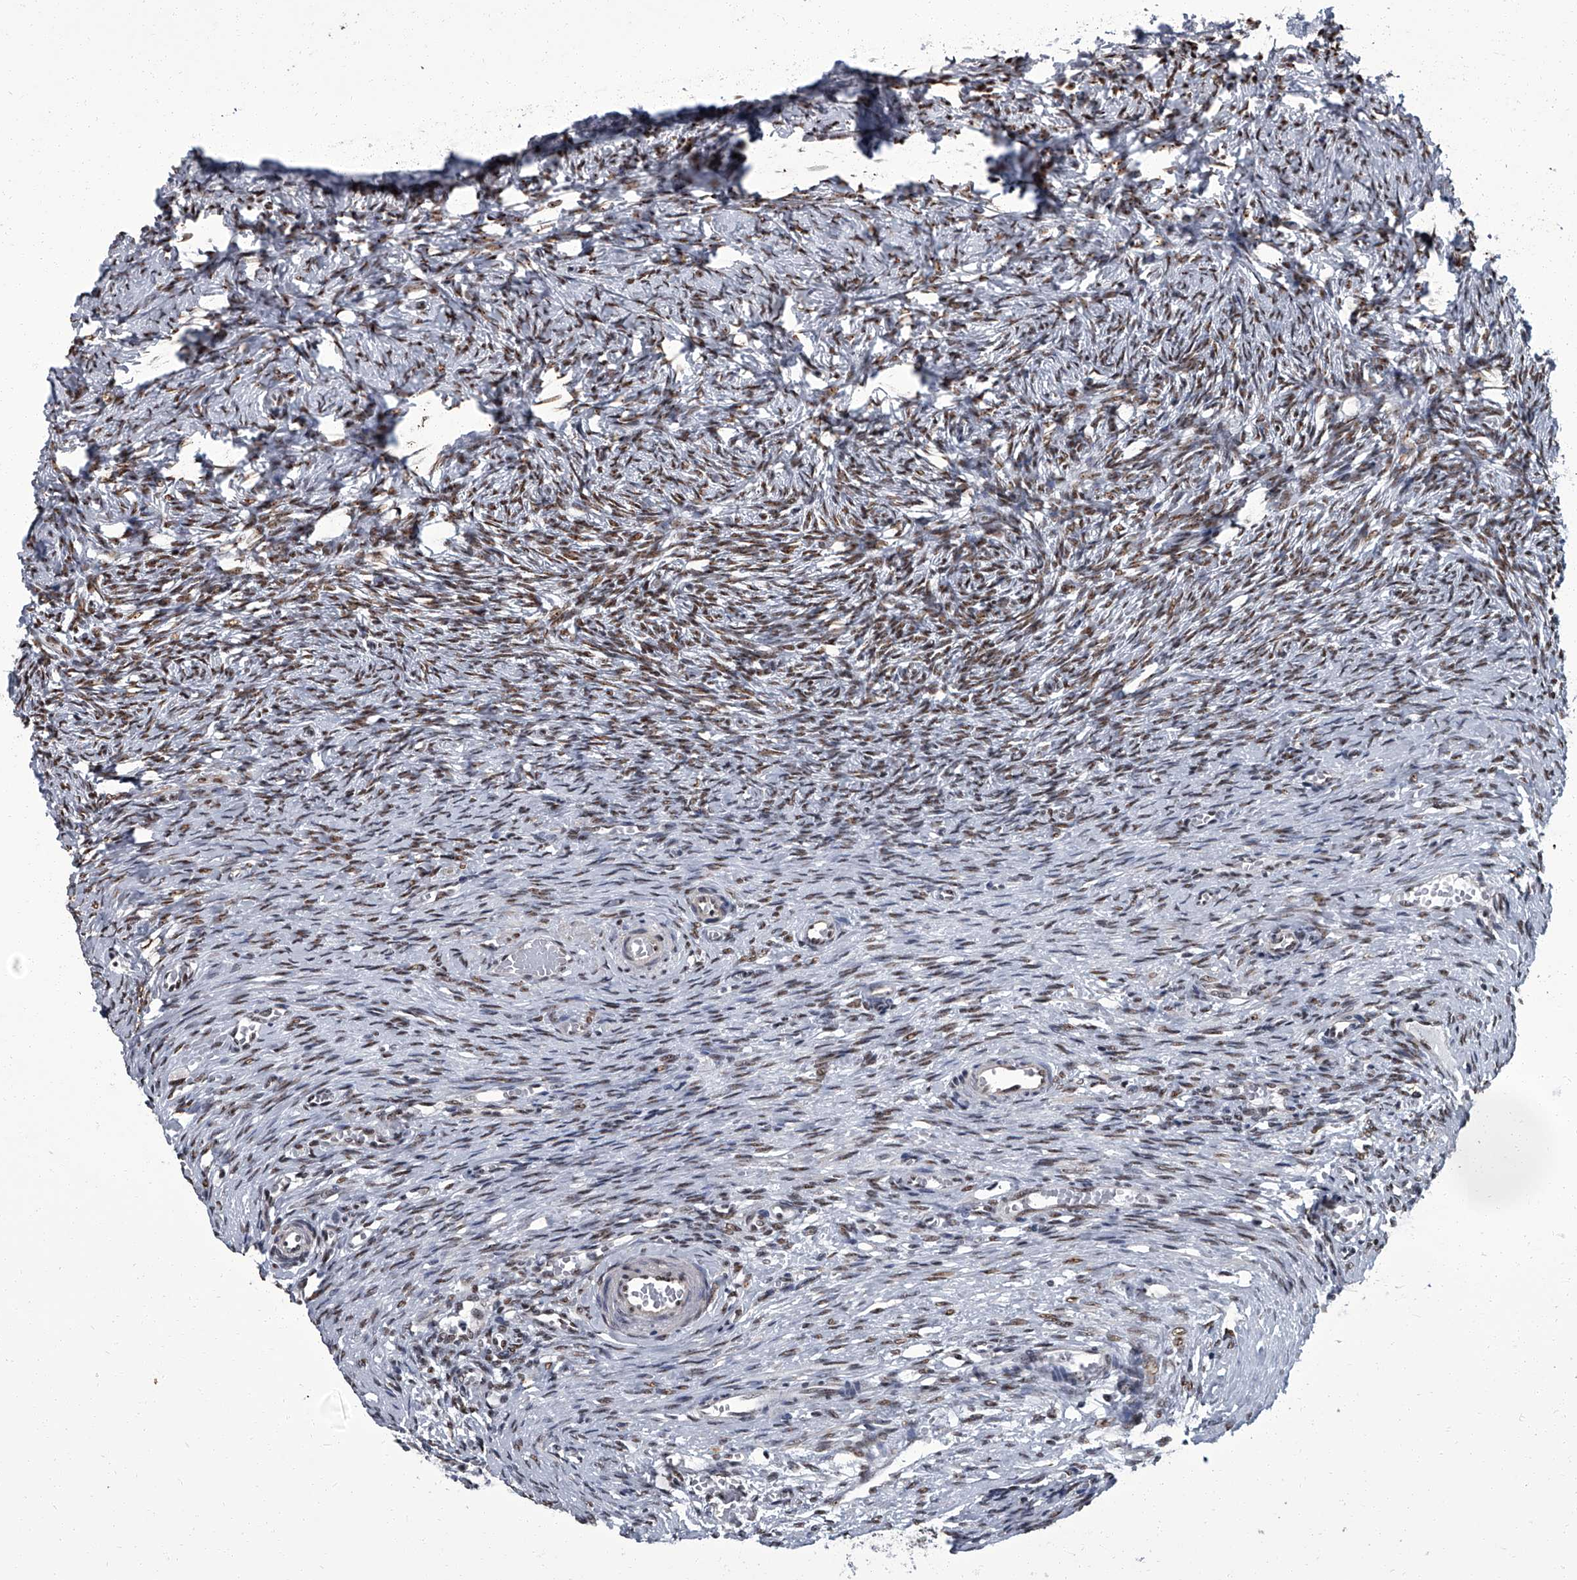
{"staining": {"intensity": "moderate", "quantity": ">75%", "location": "nuclear"}, "tissue": "ovary", "cell_type": "Follicle cells", "image_type": "normal", "snomed": [{"axis": "morphology", "description": "Adenocarcinoma, NOS"}, {"axis": "topography", "description": "Endometrium"}], "caption": "Immunohistochemistry (IHC) of normal human ovary reveals medium levels of moderate nuclear staining in approximately >75% of follicle cells.", "gene": "ZNF518B", "patient": {"sex": "female", "age": 32}}